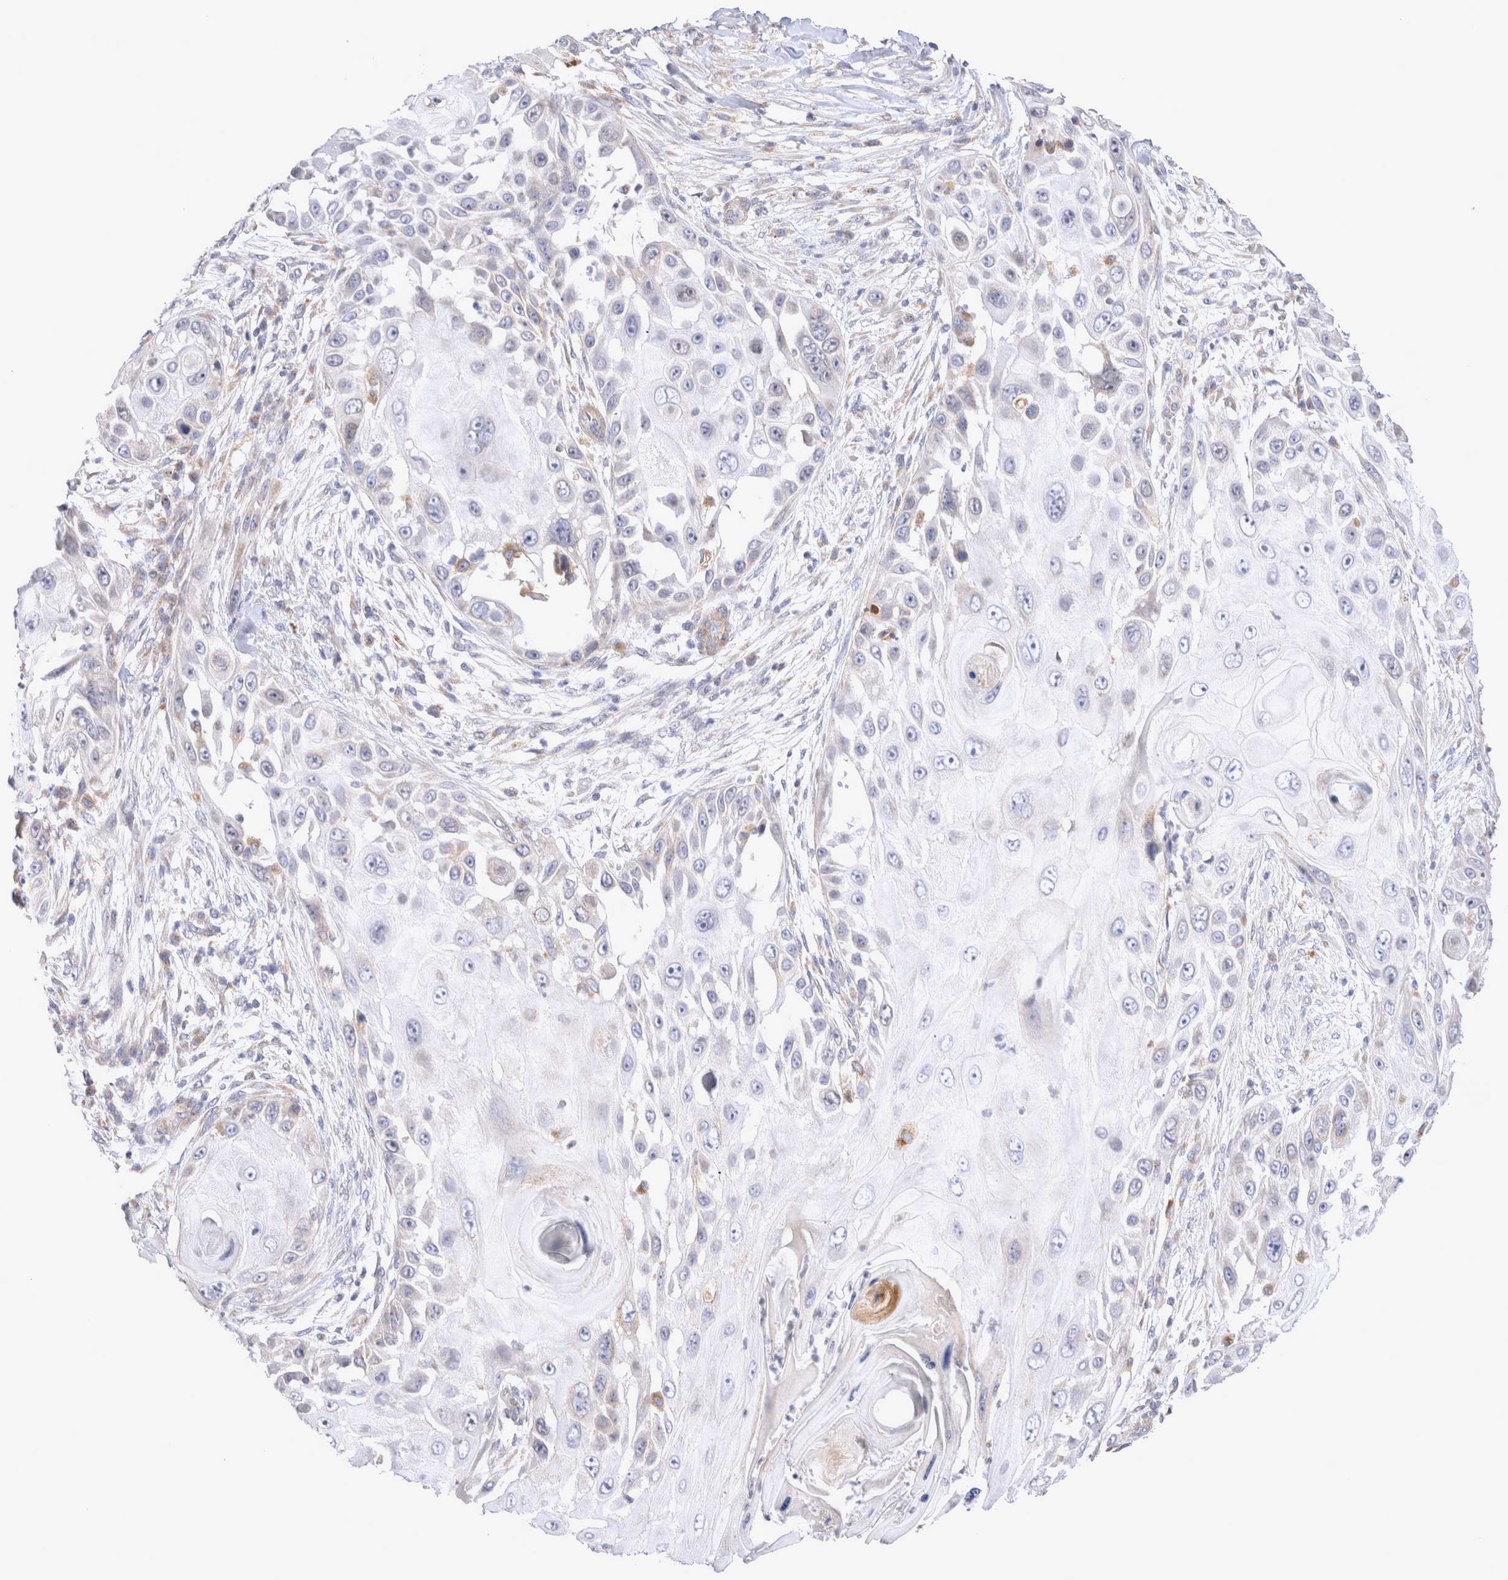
{"staining": {"intensity": "weak", "quantity": "<25%", "location": "cytoplasmic/membranous"}, "tissue": "skin cancer", "cell_type": "Tumor cells", "image_type": "cancer", "snomed": [{"axis": "morphology", "description": "Squamous cell carcinoma, NOS"}, {"axis": "topography", "description": "Skin"}], "caption": "Protein analysis of skin cancer (squamous cell carcinoma) demonstrates no significant staining in tumor cells.", "gene": "NPC1", "patient": {"sex": "female", "age": 44}}